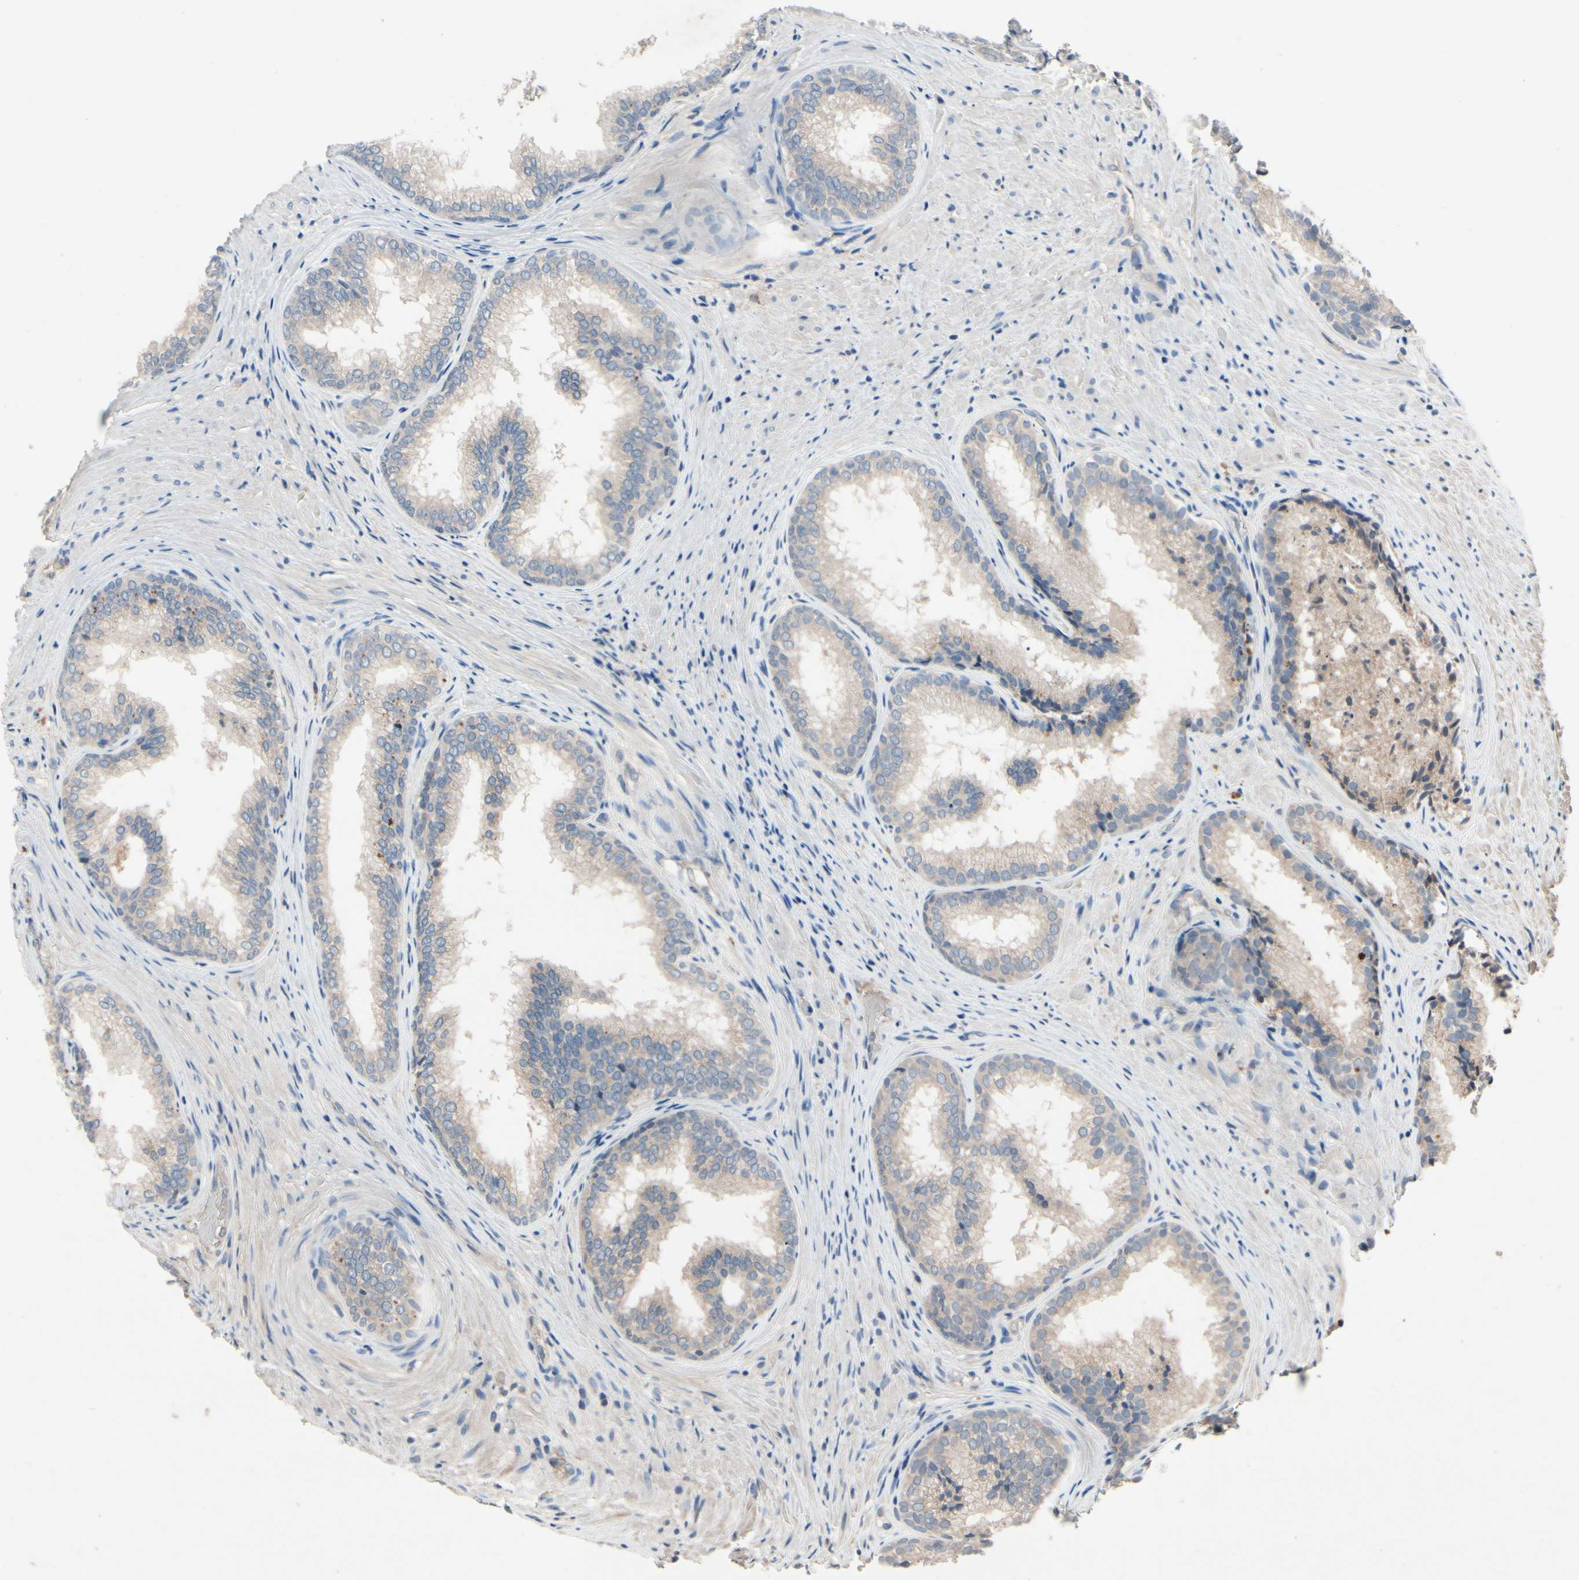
{"staining": {"intensity": "weak", "quantity": "25%-75%", "location": "cytoplasmic/membranous"}, "tissue": "prostate", "cell_type": "Glandular cells", "image_type": "normal", "snomed": [{"axis": "morphology", "description": "Normal tissue, NOS"}, {"axis": "topography", "description": "Prostate"}], "caption": "Immunohistochemistry photomicrograph of benign prostate: prostate stained using IHC reveals low levels of weak protein expression localized specifically in the cytoplasmic/membranous of glandular cells, appearing as a cytoplasmic/membranous brown color.", "gene": "IL1RL1", "patient": {"sex": "male", "age": 76}}